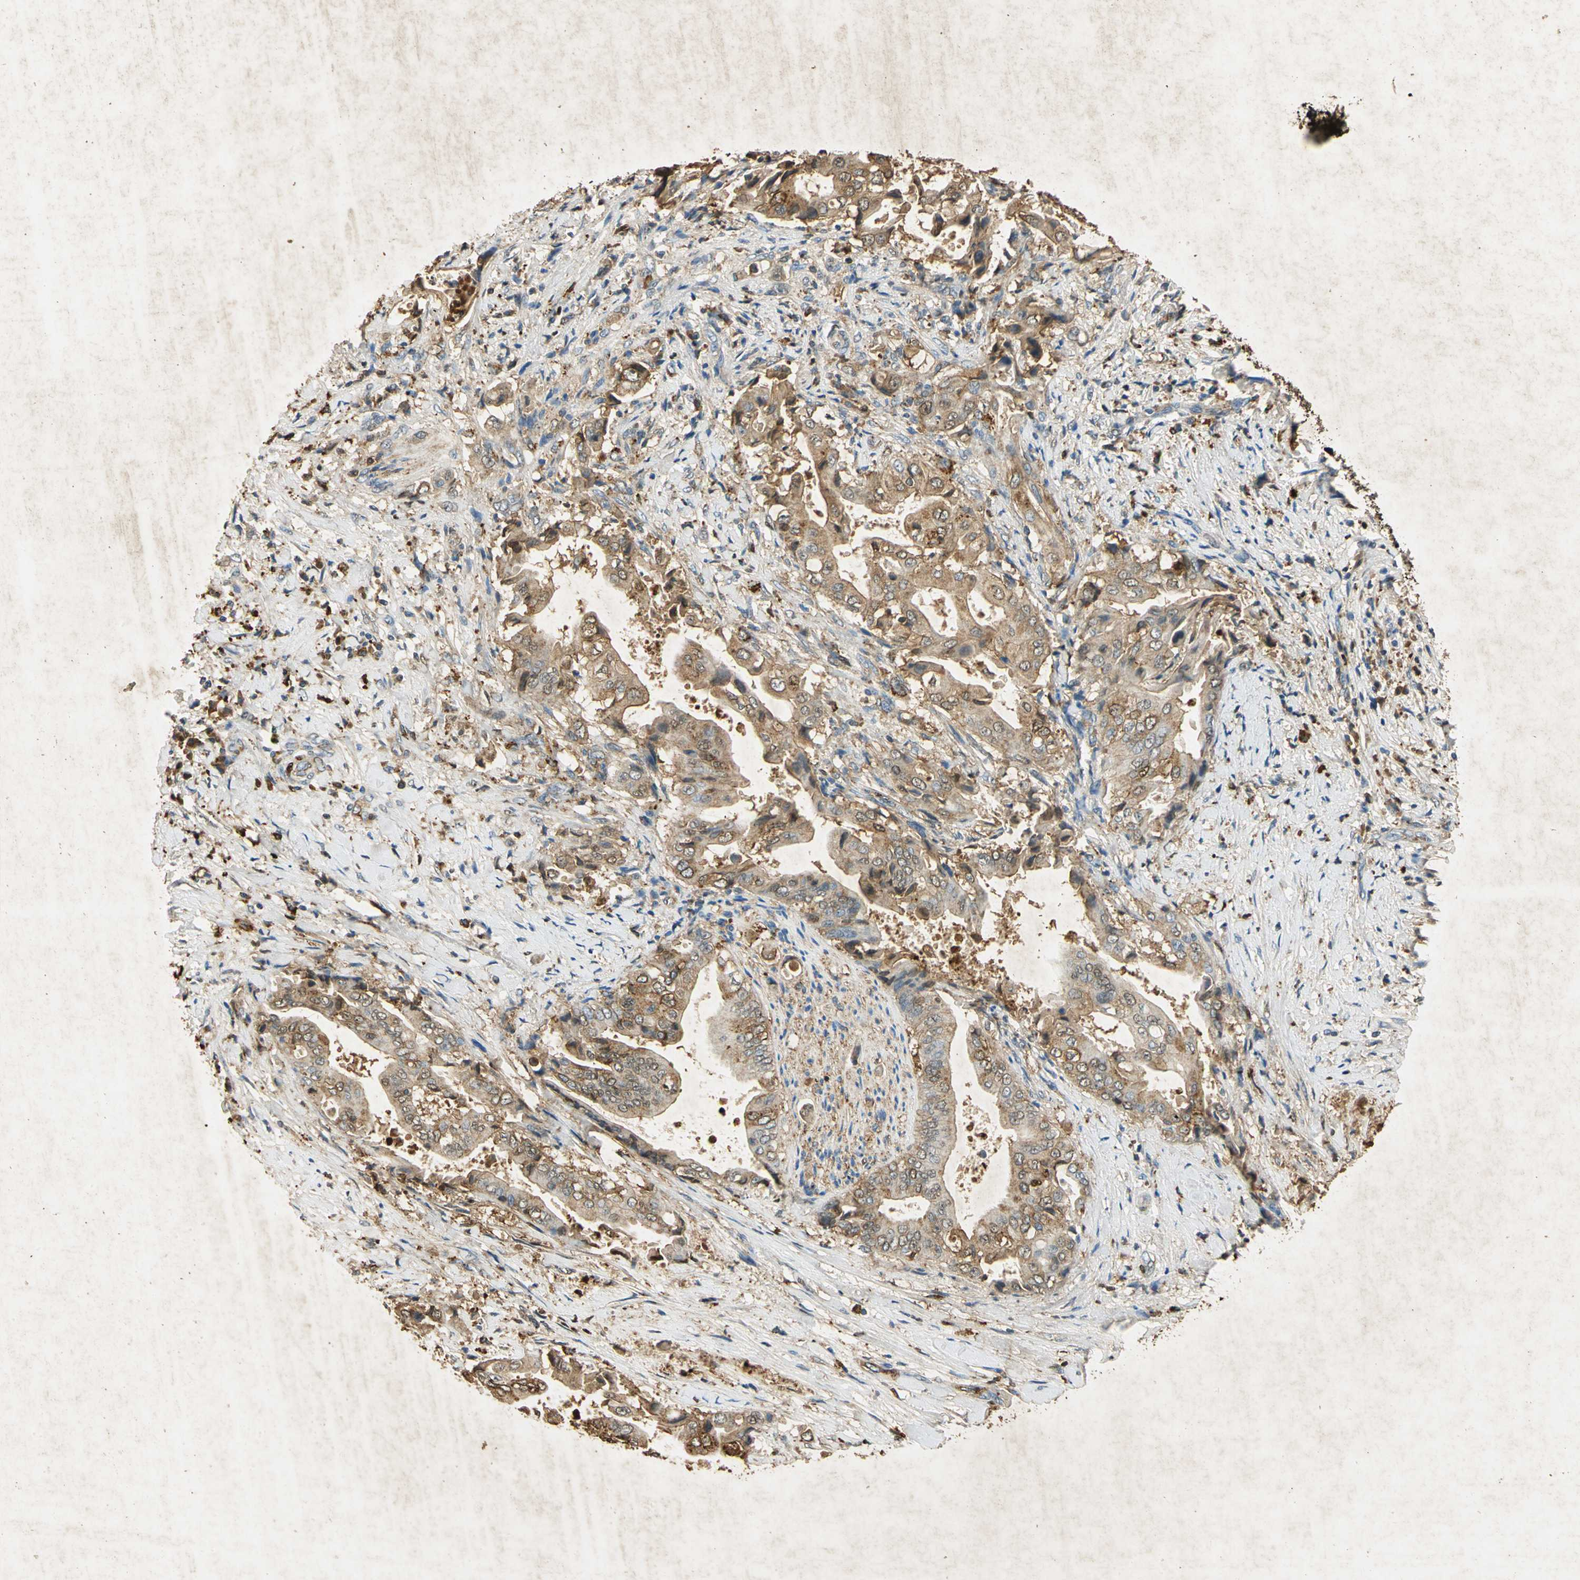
{"staining": {"intensity": "moderate", "quantity": ">75%", "location": "cytoplasmic/membranous"}, "tissue": "liver cancer", "cell_type": "Tumor cells", "image_type": "cancer", "snomed": [{"axis": "morphology", "description": "Cholangiocarcinoma"}, {"axis": "topography", "description": "Liver"}], "caption": "Liver cancer stained for a protein (brown) displays moderate cytoplasmic/membranous positive staining in approximately >75% of tumor cells.", "gene": "ANXA4", "patient": {"sex": "male", "age": 58}}